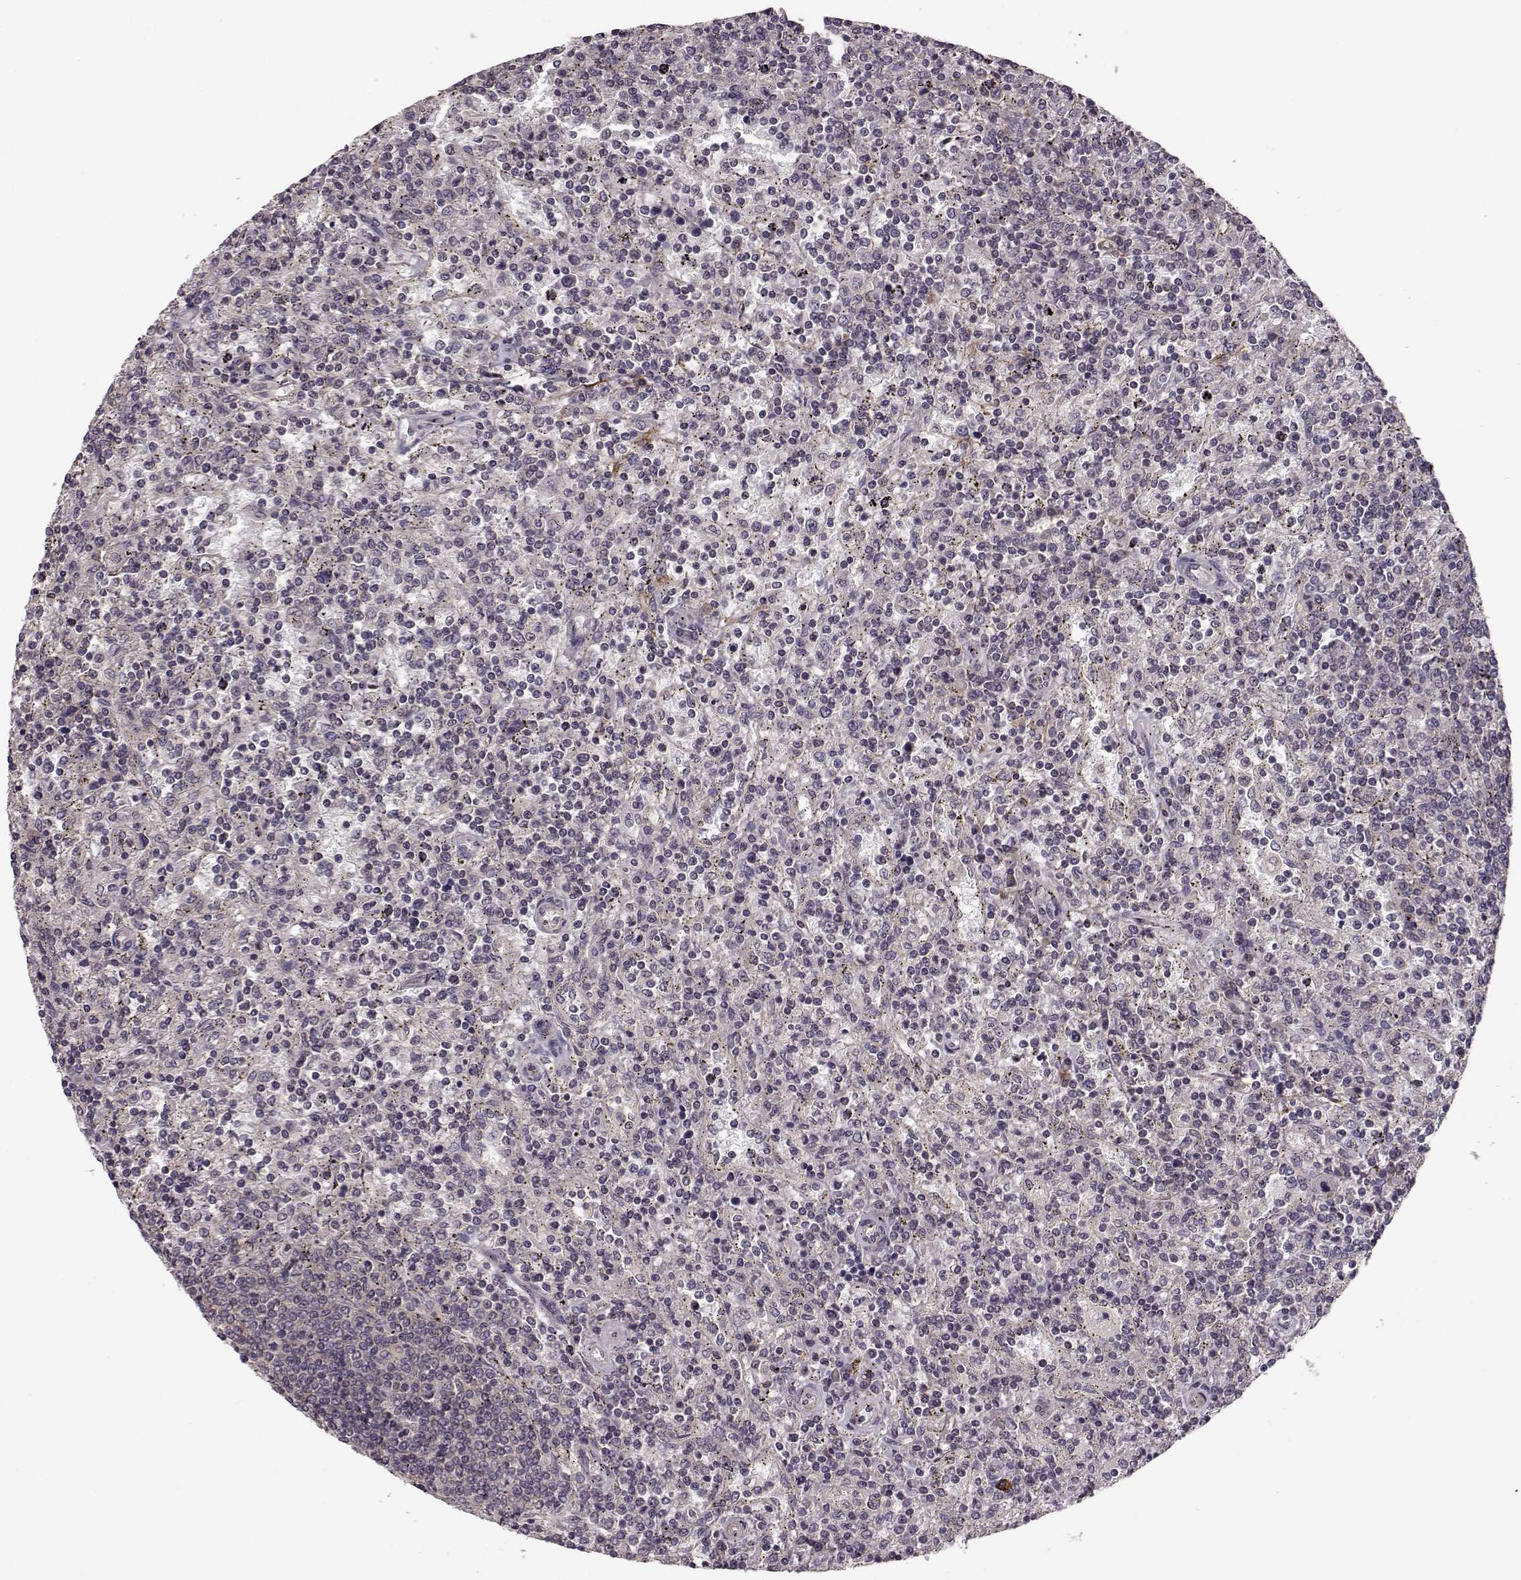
{"staining": {"intensity": "negative", "quantity": "none", "location": "none"}, "tissue": "lymphoma", "cell_type": "Tumor cells", "image_type": "cancer", "snomed": [{"axis": "morphology", "description": "Malignant lymphoma, non-Hodgkin's type, Low grade"}, {"axis": "topography", "description": "Spleen"}], "caption": "This is an immunohistochemistry photomicrograph of low-grade malignant lymphoma, non-Hodgkin's type. There is no expression in tumor cells.", "gene": "SLAIN2", "patient": {"sex": "male", "age": 62}}